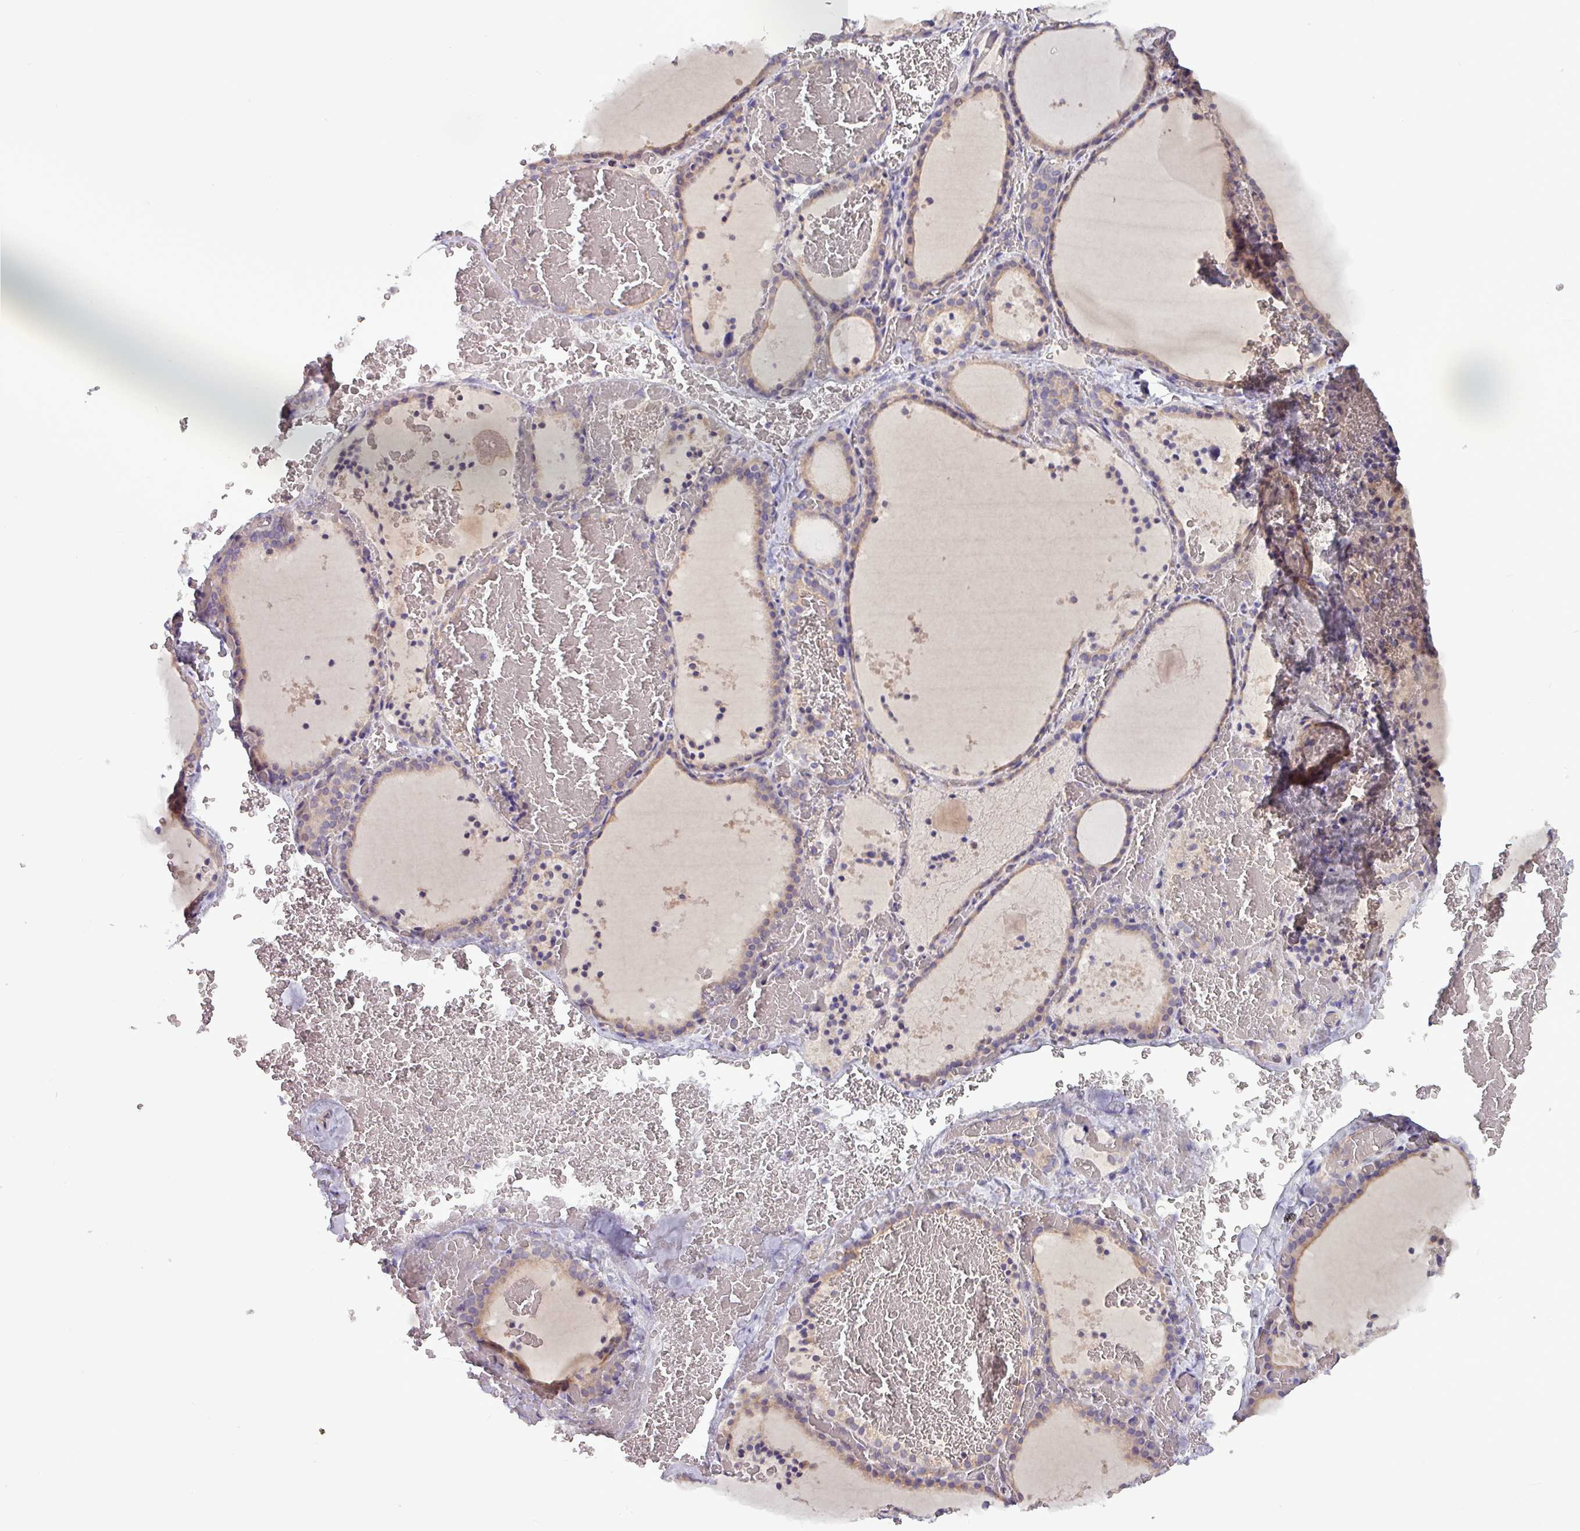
{"staining": {"intensity": "weak", "quantity": "25%-75%", "location": "cytoplasmic/membranous"}, "tissue": "thyroid gland", "cell_type": "Glandular cells", "image_type": "normal", "snomed": [{"axis": "morphology", "description": "Normal tissue, NOS"}, {"axis": "topography", "description": "Thyroid gland"}], "caption": "A high-resolution image shows immunohistochemistry (IHC) staining of unremarkable thyroid gland, which demonstrates weak cytoplasmic/membranous expression in approximately 25%-75% of glandular cells.", "gene": "PLIN2", "patient": {"sex": "female", "age": 39}}